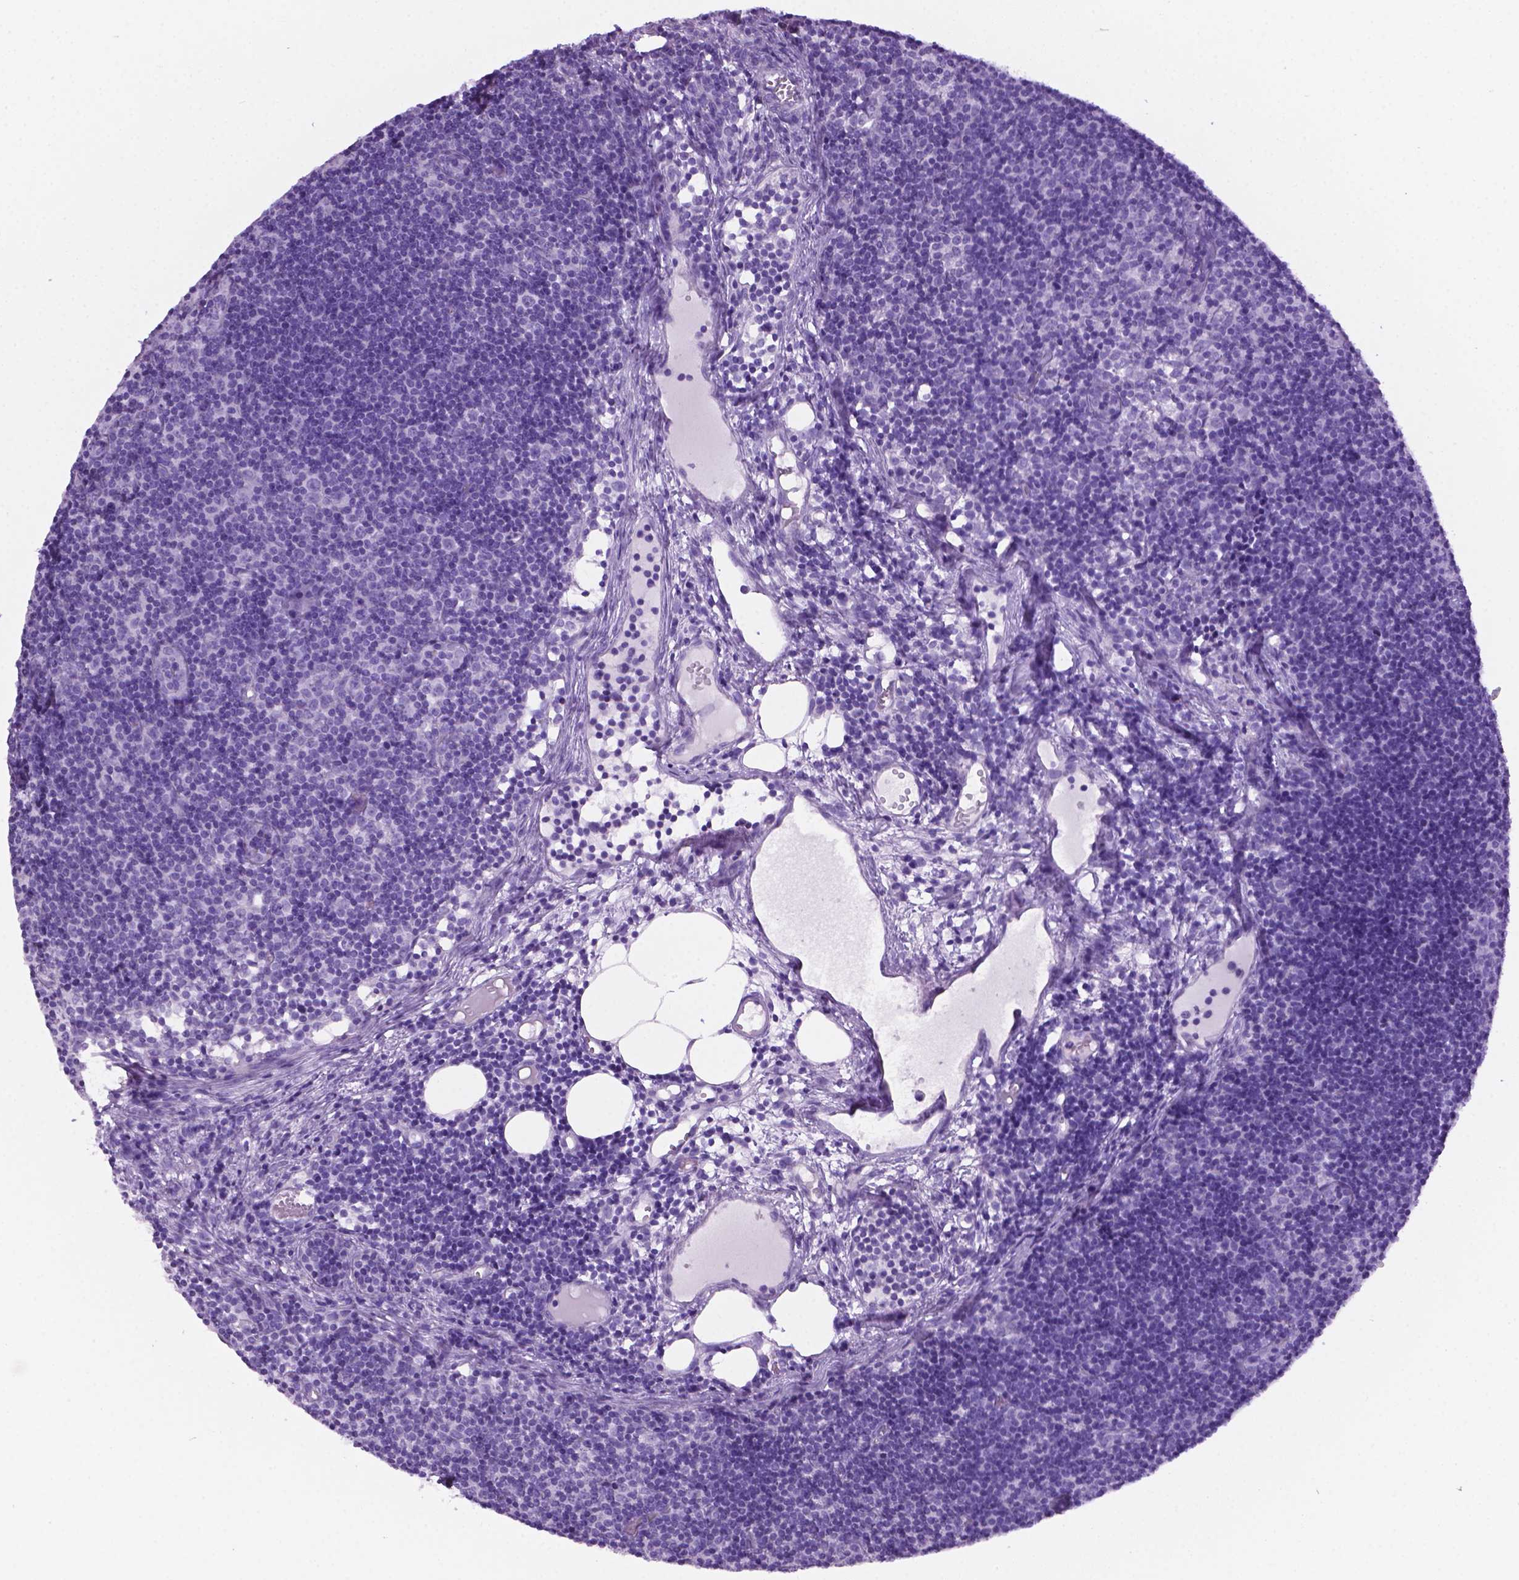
{"staining": {"intensity": "negative", "quantity": "none", "location": "none"}, "tissue": "lymph node", "cell_type": "Germinal center cells", "image_type": "normal", "snomed": [{"axis": "morphology", "description": "Normal tissue, NOS"}, {"axis": "topography", "description": "Lymph node"}], "caption": "IHC of unremarkable lymph node reveals no positivity in germinal center cells. (DAB IHC visualized using brightfield microscopy, high magnification).", "gene": "LELP1", "patient": {"sex": "female", "age": 41}}